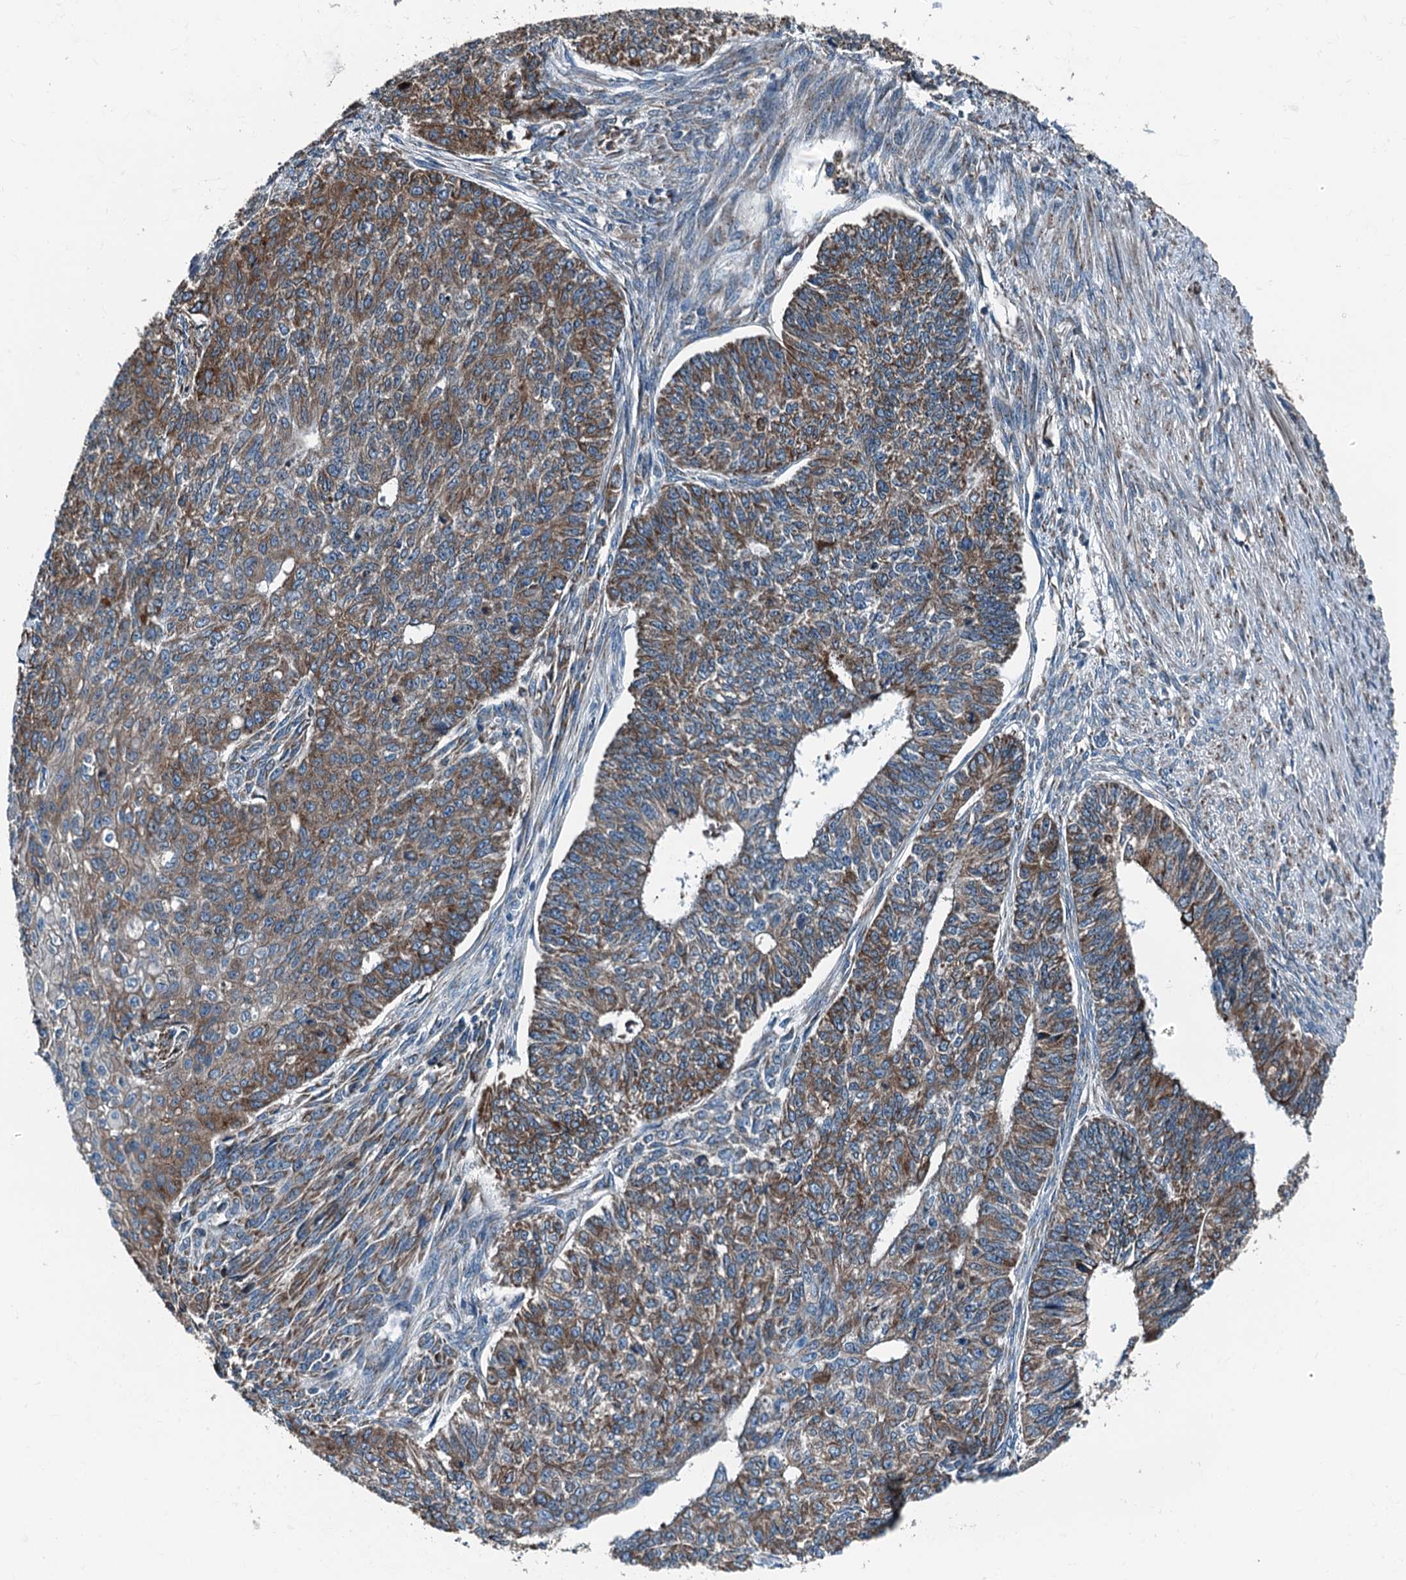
{"staining": {"intensity": "moderate", "quantity": ">75%", "location": "cytoplasmic/membranous"}, "tissue": "endometrial cancer", "cell_type": "Tumor cells", "image_type": "cancer", "snomed": [{"axis": "morphology", "description": "Adenocarcinoma, NOS"}, {"axis": "topography", "description": "Endometrium"}], "caption": "Endometrial cancer (adenocarcinoma) was stained to show a protein in brown. There is medium levels of moderate cytoplasmic/membranous staining in approximately >75% of tumor cells.", "gene": "TAMALIN", "patient": {"sex": "female", "age": 32}}